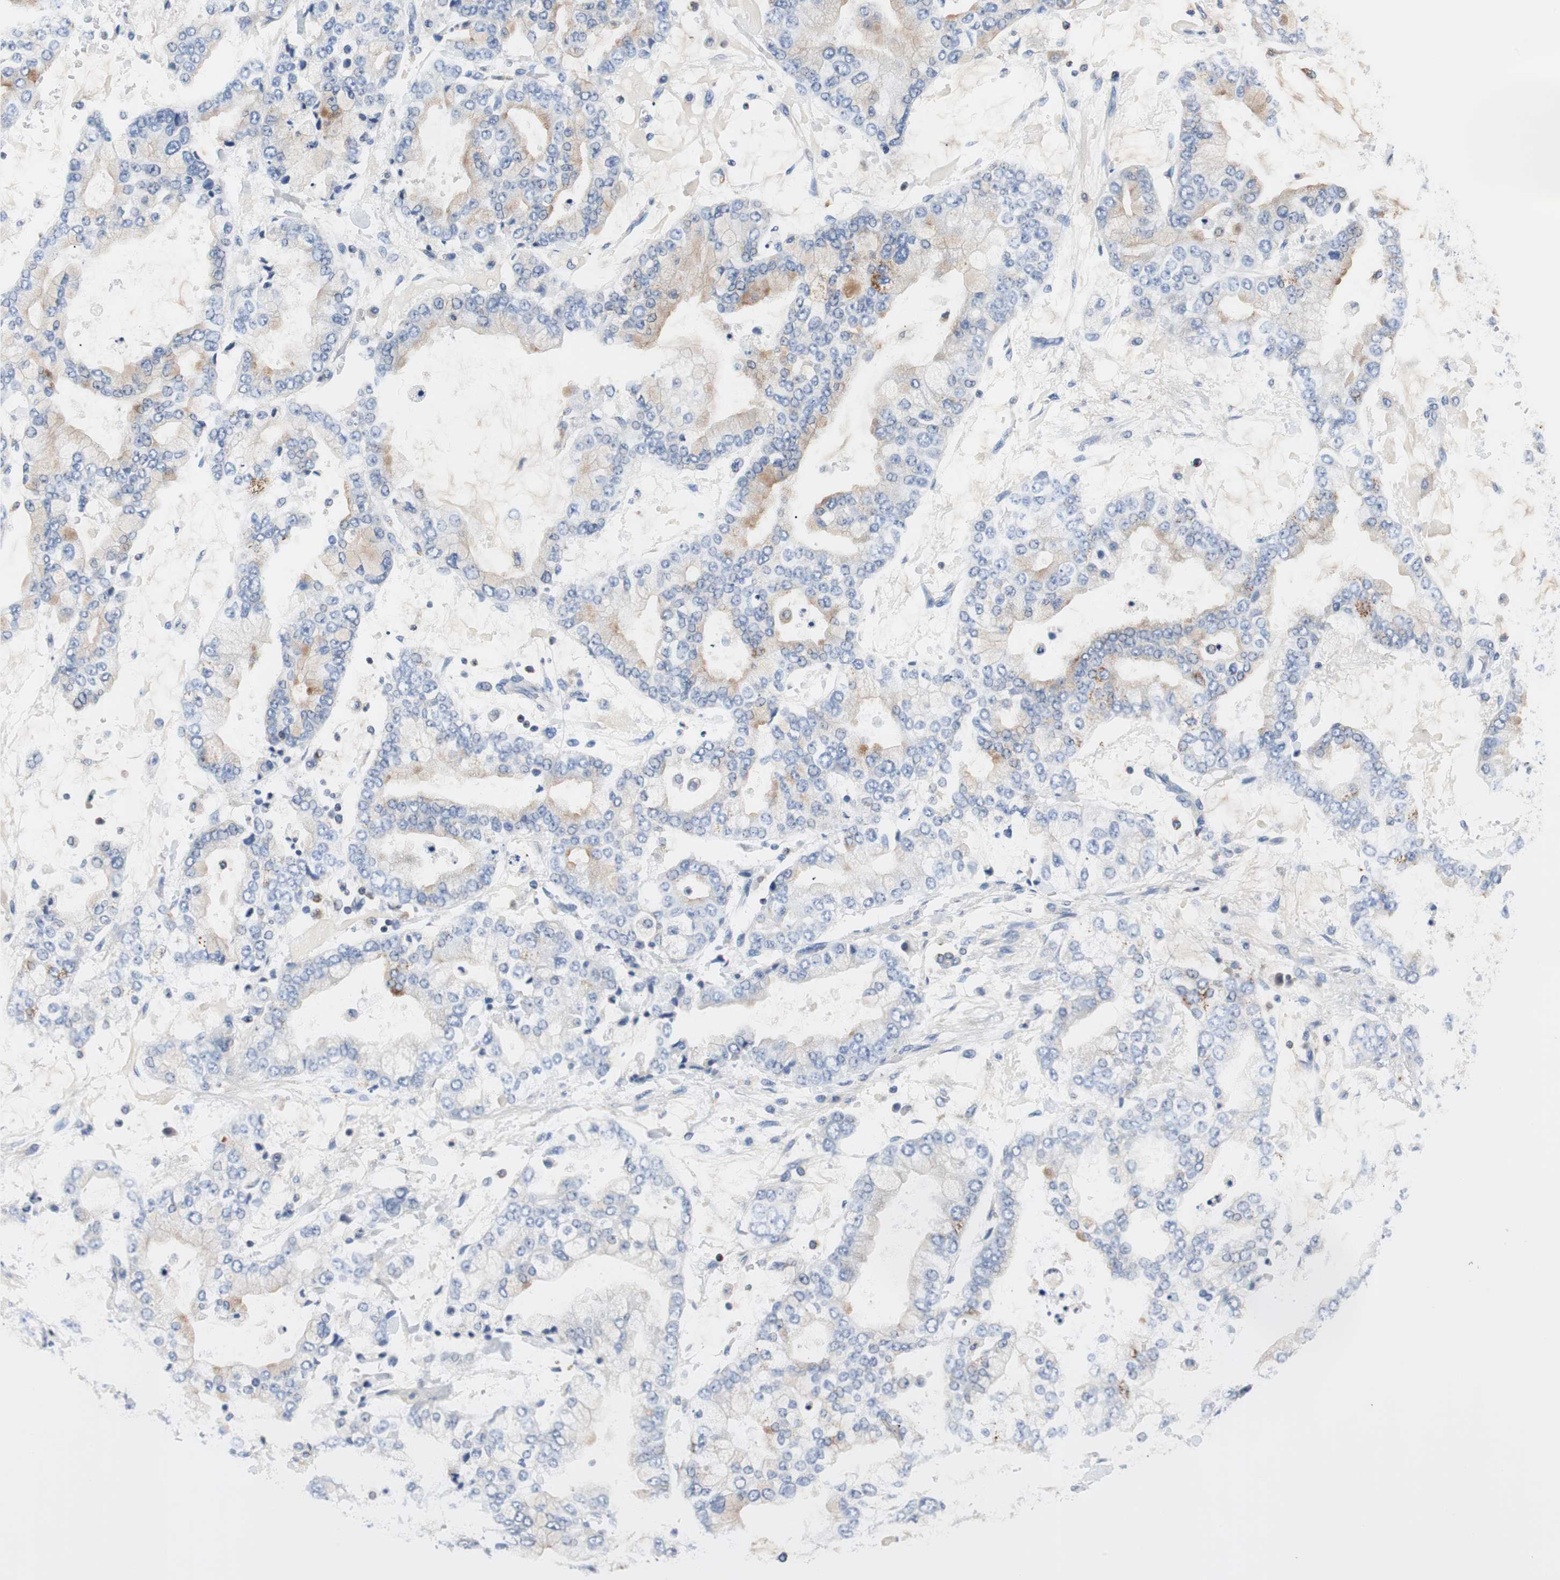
{"staining": {"intensity": "moderate", "quantity": "<25%", "location": "cytoplasmic/membranous"}, "tissue": "stomach cancer", "cell_type": "Tumor cells", "image_type": "cancer", "snomed": [{"axis": "morphology", "description": "Adenocarcinoma, NOS"}, {"axis": "topography", "description": "Stomach"}], "caption": "Moderate cytoplasmic/membranous staining is present in approximately <25% of tumor cells in stomach cancer.", "gene": "VAMP8", "patient": {"sex": "male", "age": 76}}